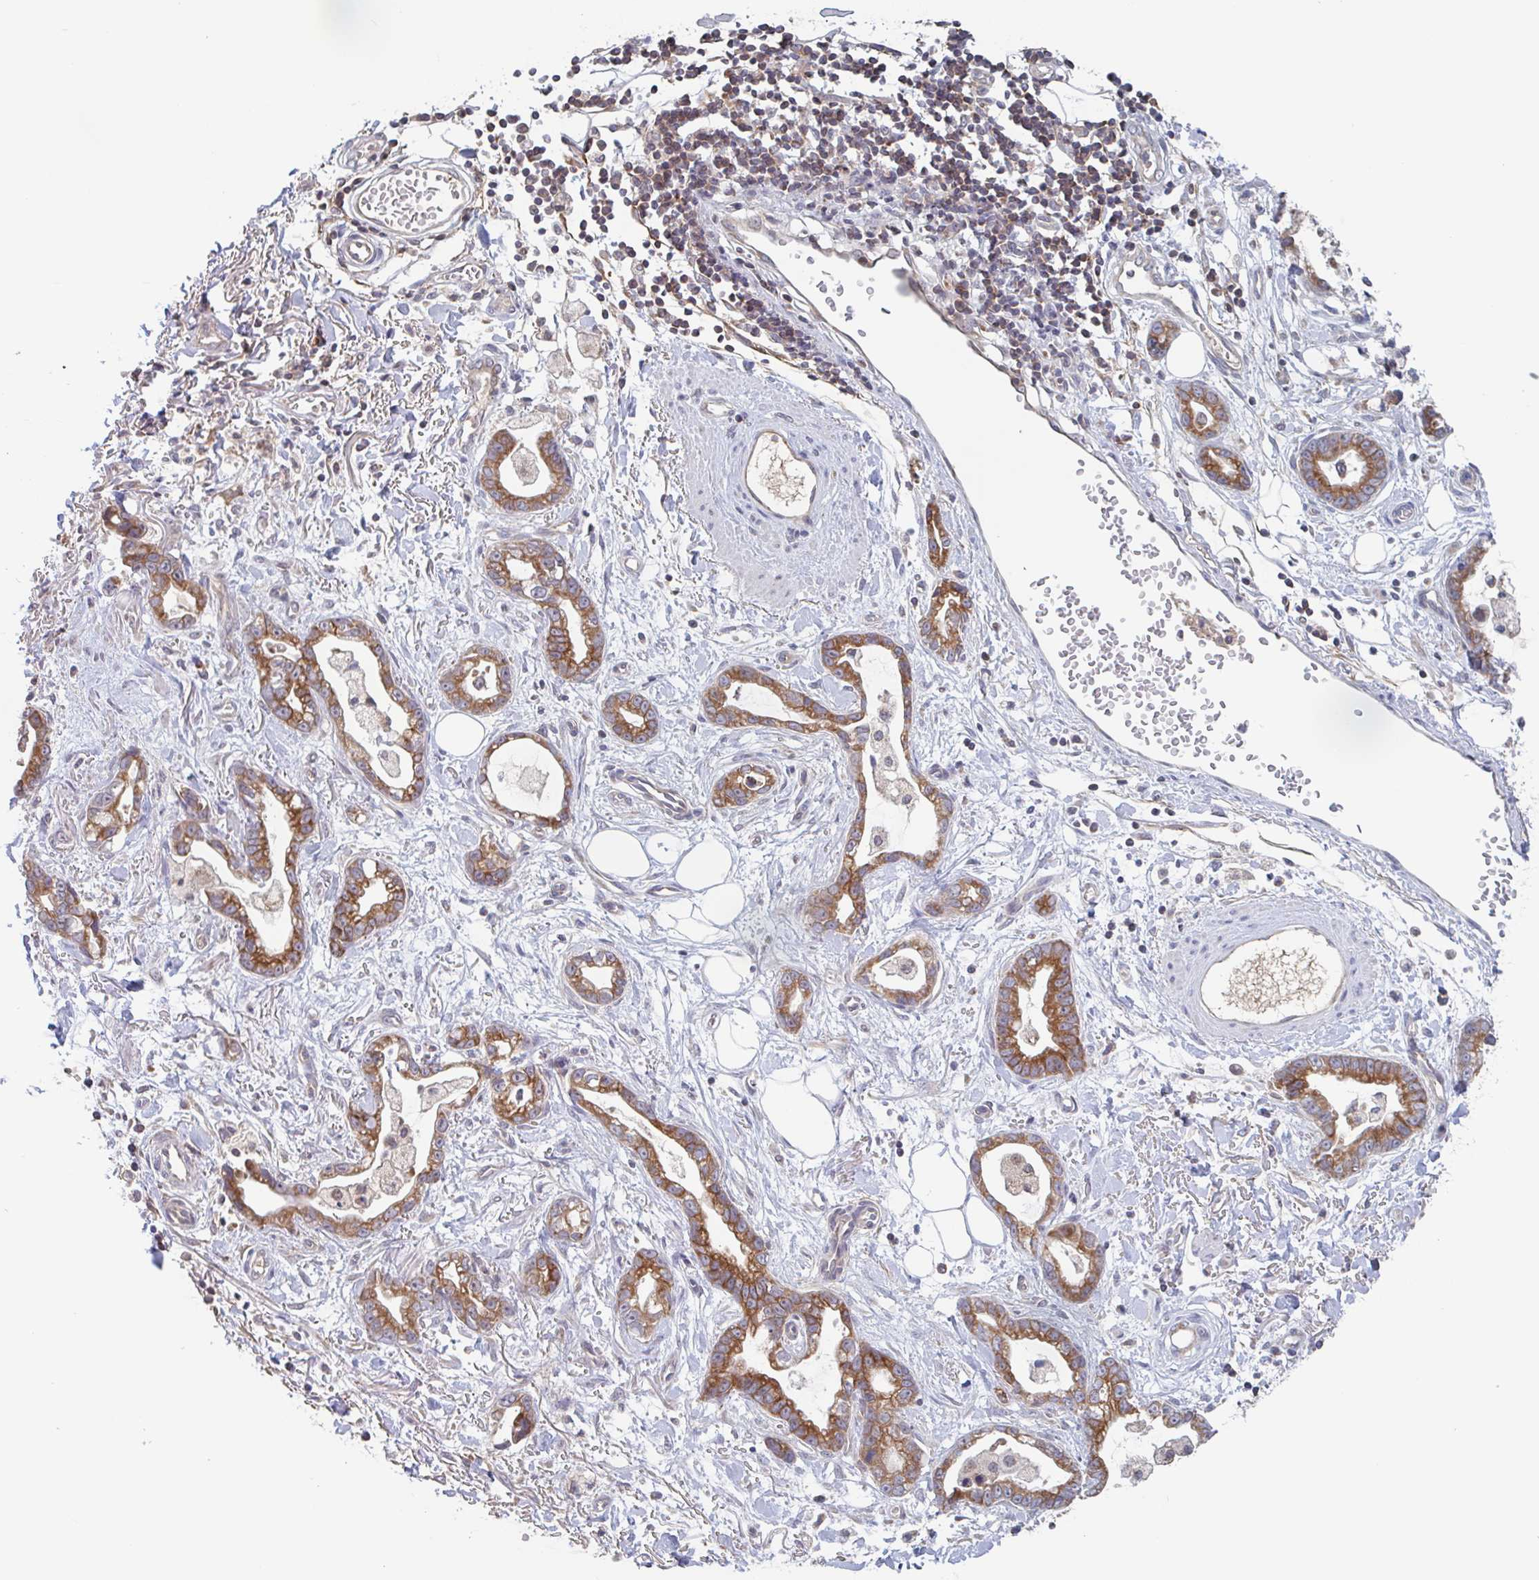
{"staining": {"intensity": "strong", "quantity": ">75%", "location": "cytoplasmic/membranous"}, "tissue": "stomach cancer", "cell_type": "Tumor cells", "image_type": "cancer", "snomed": [{"axis": "morphology", "description": "Adenocarcinoma, NOS"}, {"axis": "topography", "description": "Stomach"}], "caption": "Human stomach cancer (adenocarcinoma) stained with a protein marker reveals strong staining in tumor cells.", "gene": "SURF1", "patient": {"sex": "male", "age": 55}}